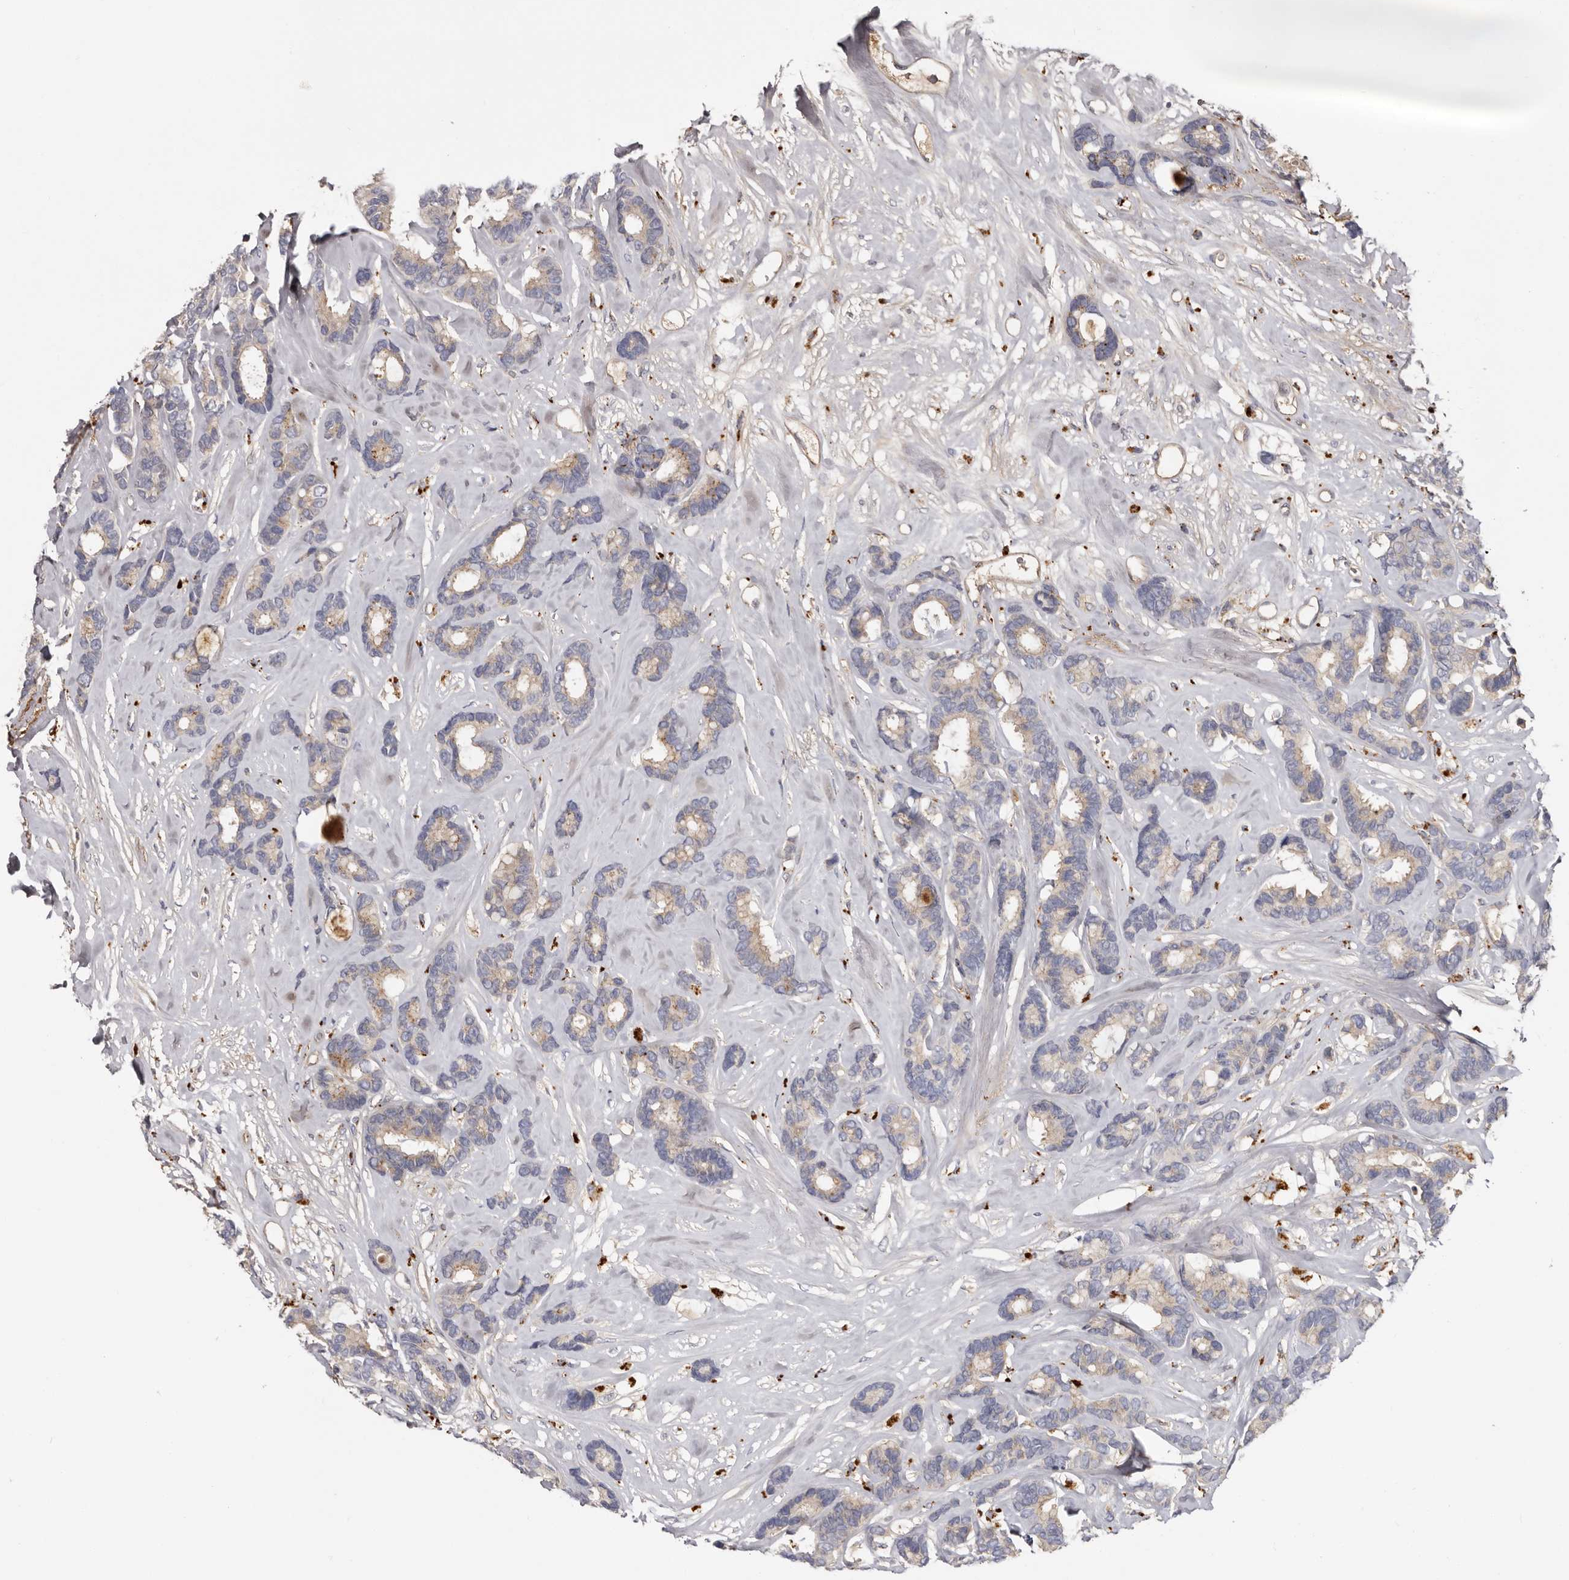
{"staining": {"intensity": "weak", "quantity": "<25%", "location": "cytoplasmic/membranous"}, "tissue": "breast cancer", "cell_type": "Tumor cells", "image_type": "cancer", "snomed": [{"axis": "morphology", "description": "Duct carcinoma"}, {"axis": "topography", "description": "Breast"}], "caption": "Breast infiltrating ductal carcinoma was stained to show a protein in brown. There is no significant staining in tumor cells.", "gene": "INKA2", "patient": {"sex": "female", "age": 87}}